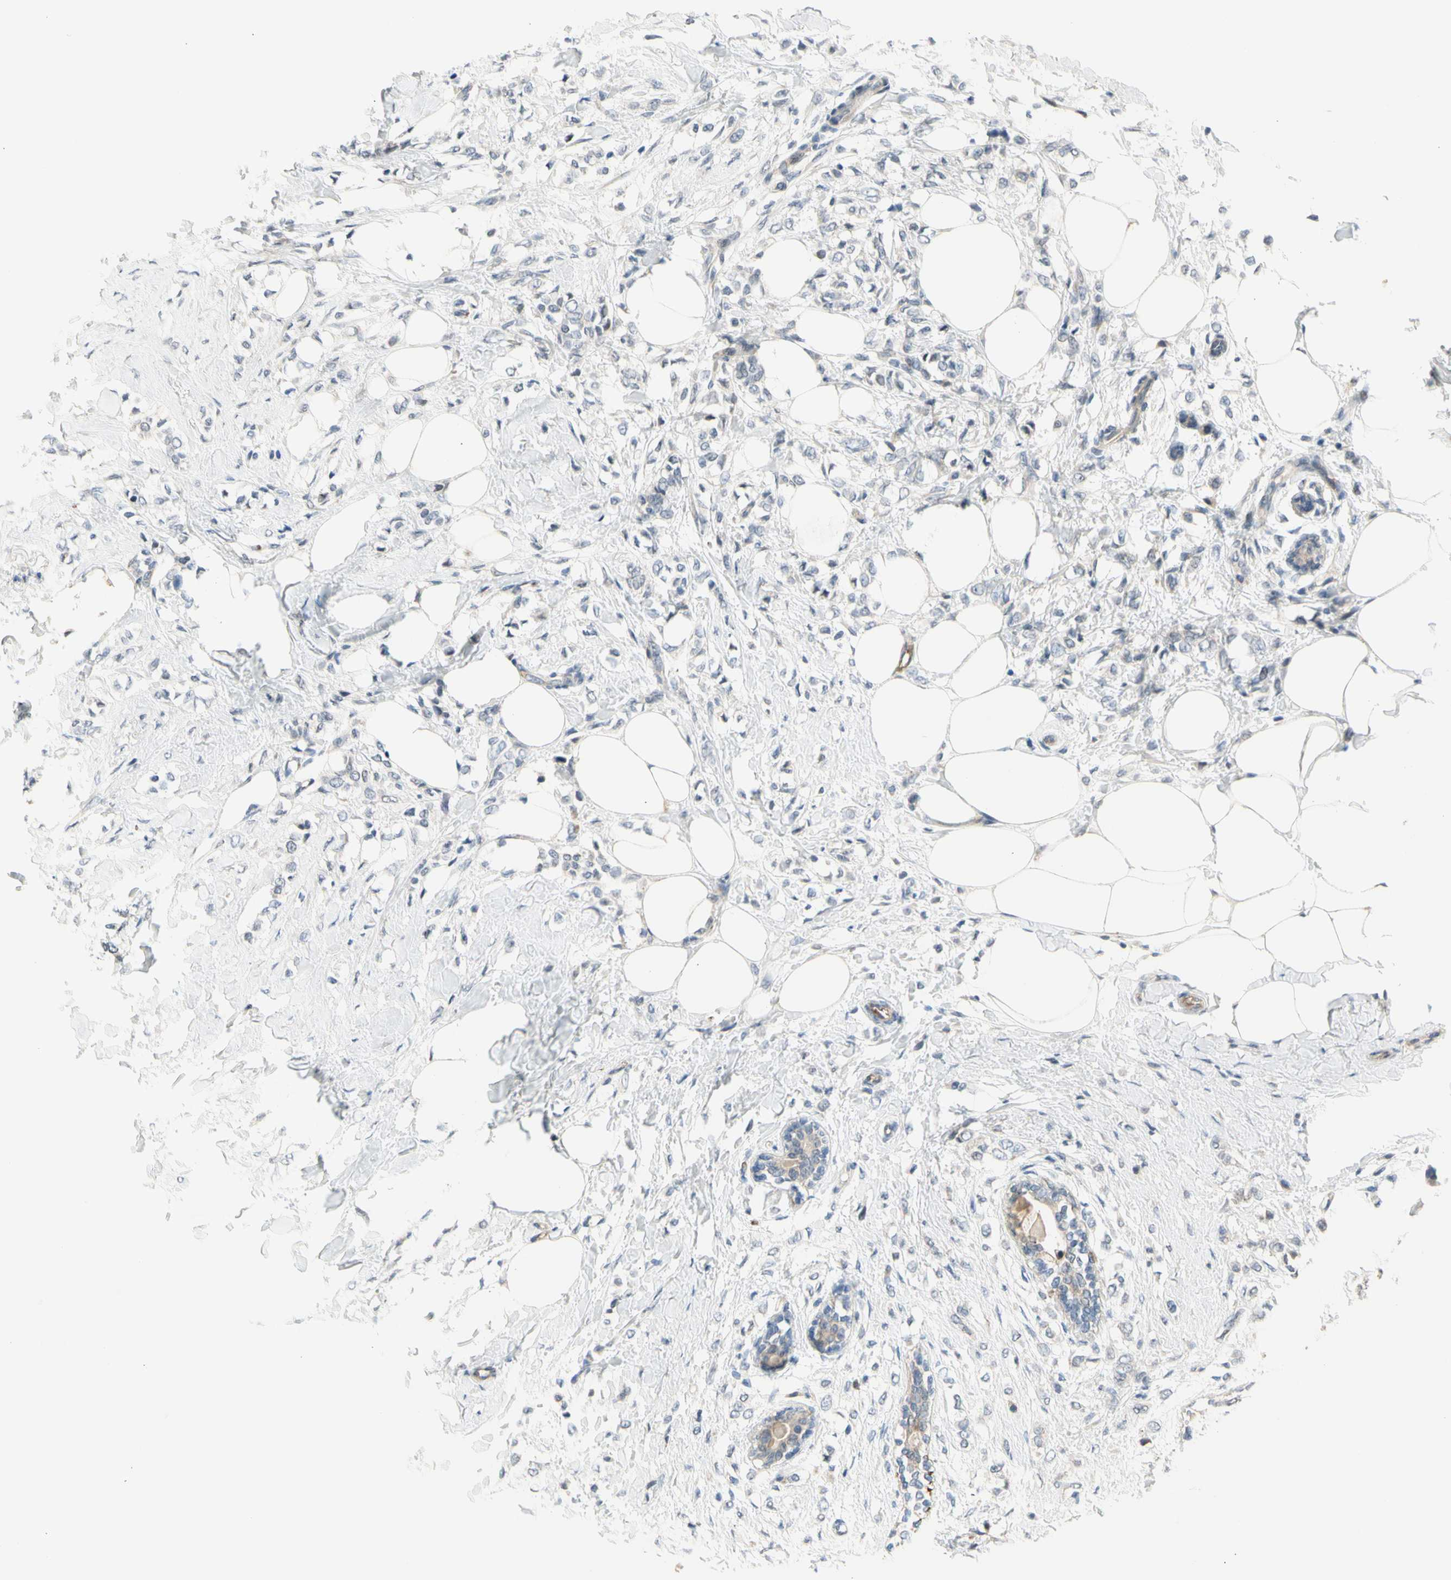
{"staining": {"intensity": "negative", "quantity": "none", "location": "none"}, "tissue": "breast cancer", "cell_type": "Tumor cells", "image_type": "cancer", "snomed": [{"axis": "morphology", "description": "Lobular carcinoma, in situ"}, {"axis": "morphology", "description": "Lobular carcinoma"}, {"axis": "topography", "description": "Breast"}], "caption": "This is an IHC micrograph of breast cancer (lobular carcinoma in situ). There is no positivity in tumor cells.", "gene": "ZNF184", "patient": {"sex": "female", "age": 41}}